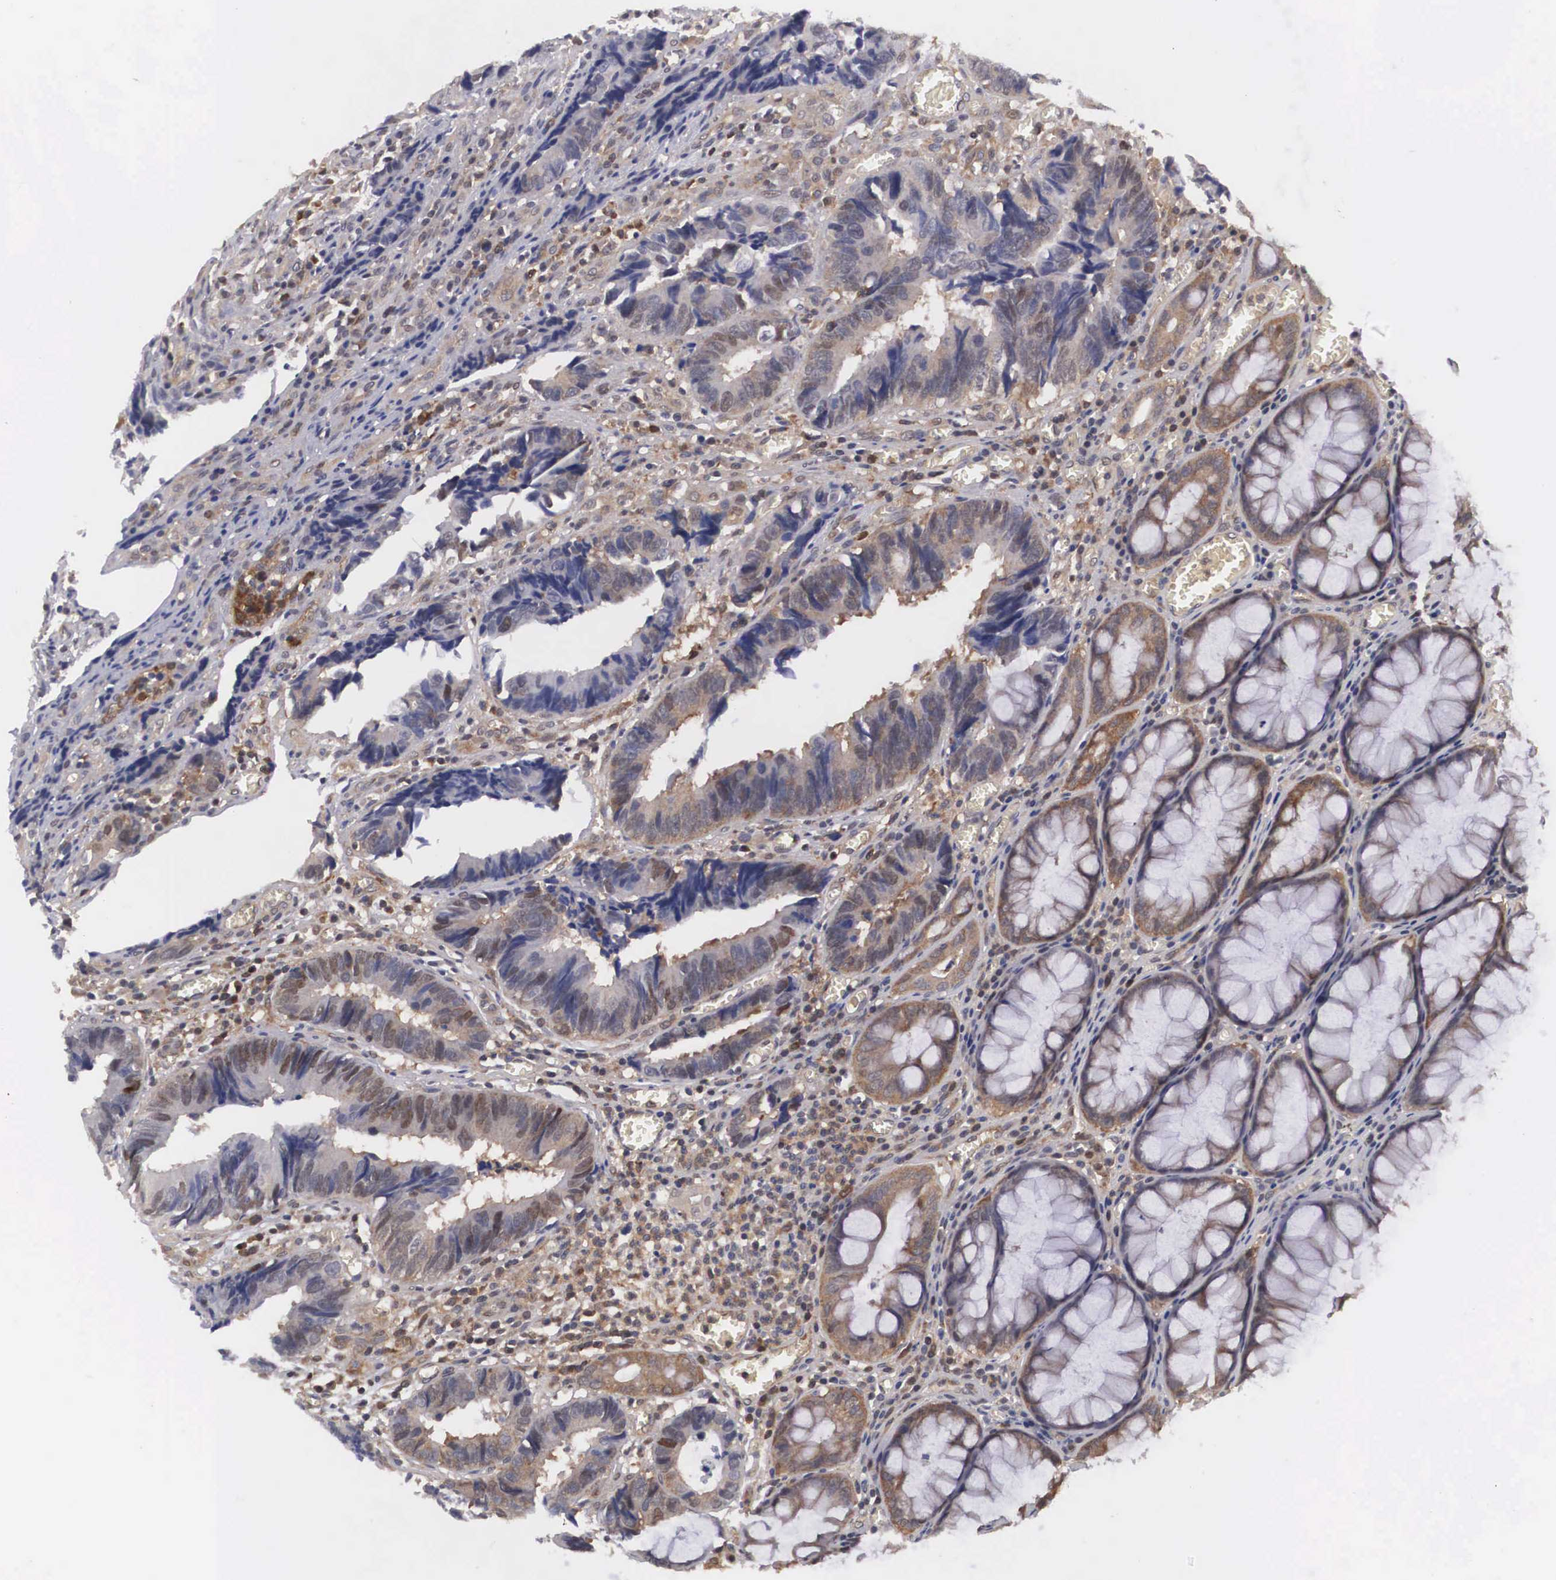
{"staining": {"intensity": "moderate", "quantity": "25%-75%", "location": "cytoplasmic/membranous,nuclear"}, "tissue": "colorectal cancer", "cell_type": "Tumor cells", "image_type": "cancer", "snomed": [{"axis": "morphology", "description": "Adenocarcinoma, NOS"}, {"axis": "topography", "description": "Rectum"}], "caption": "Human colorectal cancer stained for a protein (brown) demonstrates moderate cytoplasmic/membranous and nuclear positive staining in approximately 25%-75% of tumor cells.", "gene": "ADSL", "patient": {"sex": "female", "age": 98}}